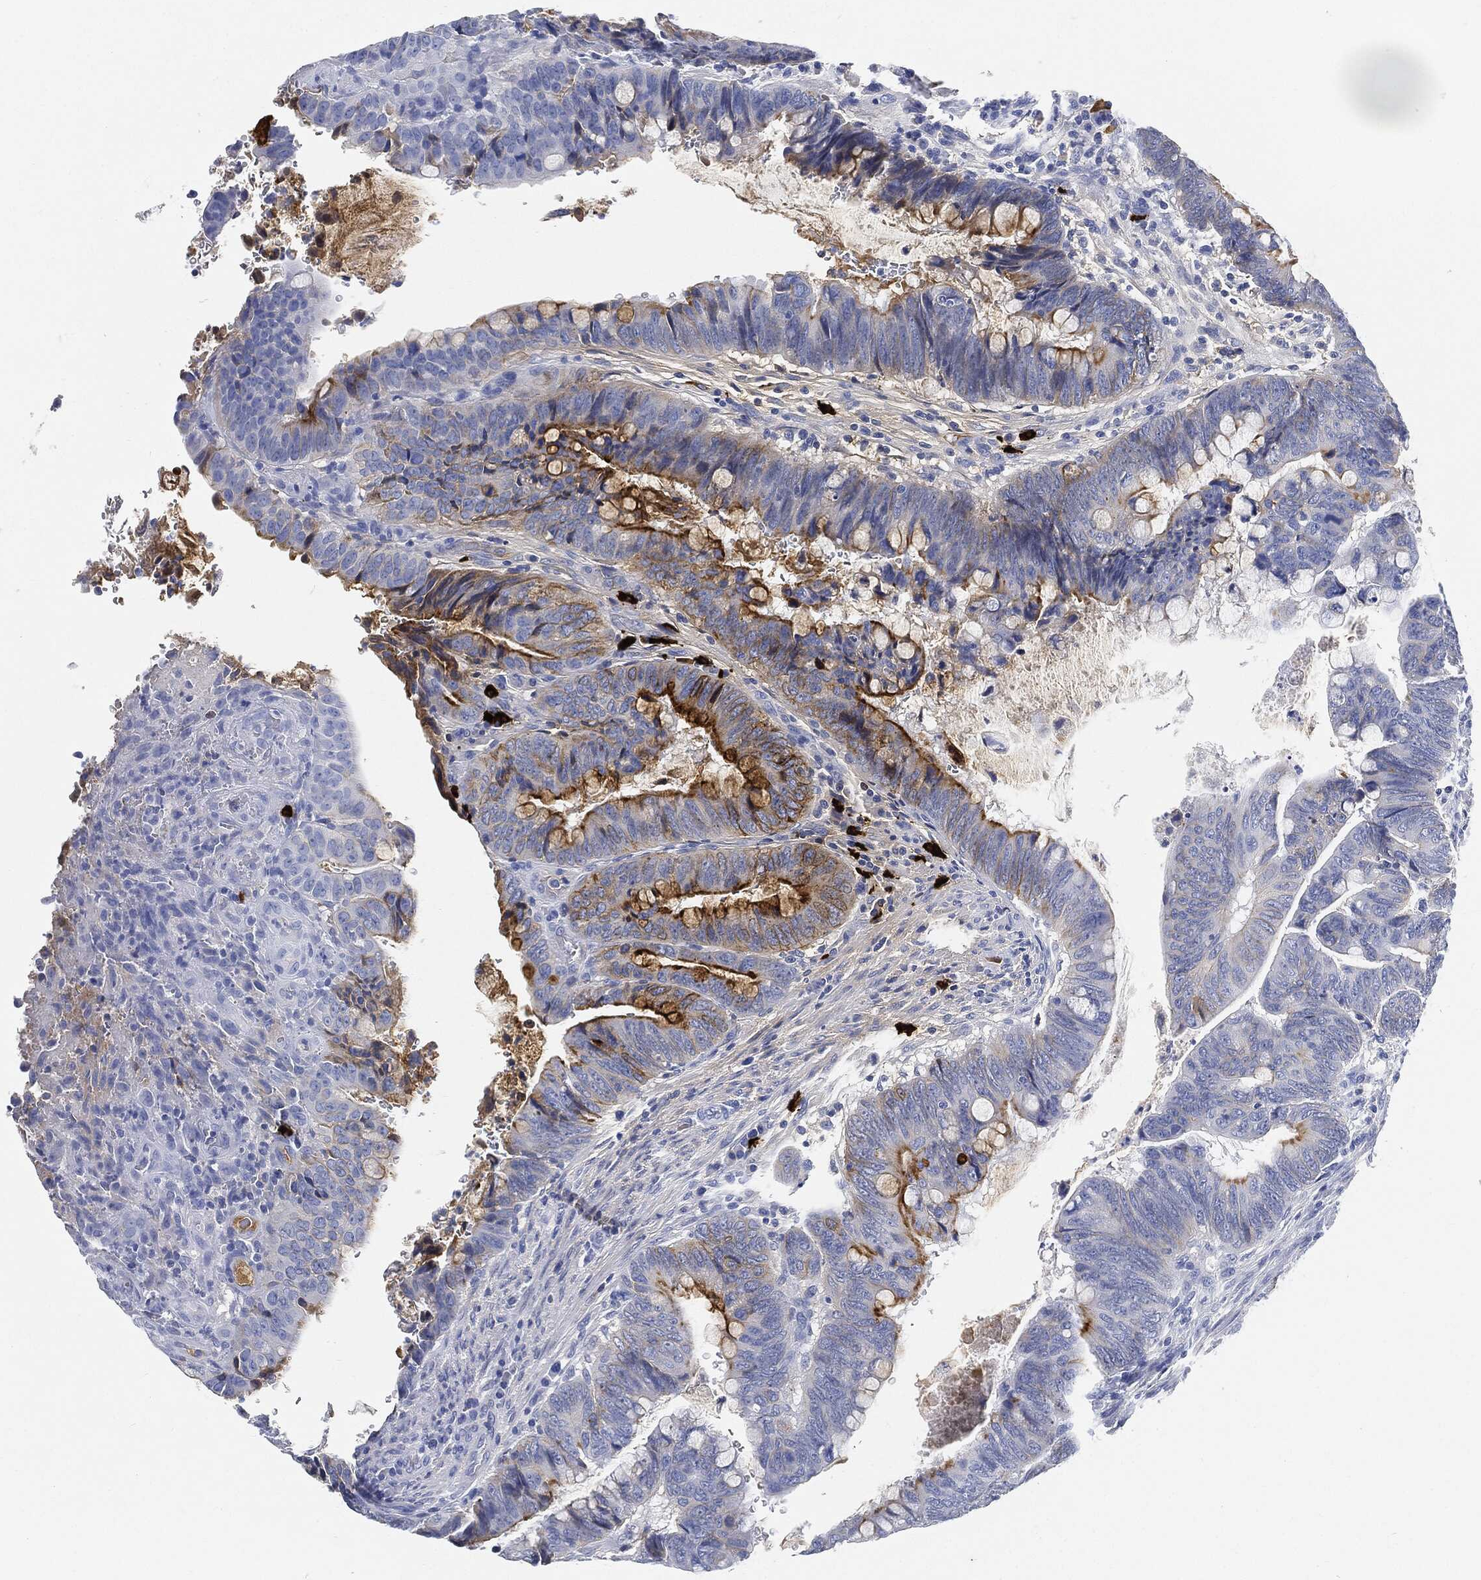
{"staining": {"intensity": "strong", "quantity": "<25%", "location": "cytoplasmic/membranous"}, "tissue": "colorectal cancer", "cell_type": "Tumor cells", "image_type": "cancer", "snomed": [{"axis": "morphology", "description": "Normal tissue, NOS"}, {"axis": "morphology", "description": "Adenocarcinoma, NOS"}, {"axis": "topography", "description": "Rectum"}, {"axis": "topography", "description": "Peripheral nerve tissue"}], "caption": "Strong cytoplasmic/membranous expression for a protein is present in about <25% of tumor cells of adenocarcinoma (colorectal) using IHC.", "gene": "IGLV6-57", "patient": {"sex": "male", "age": 92}}